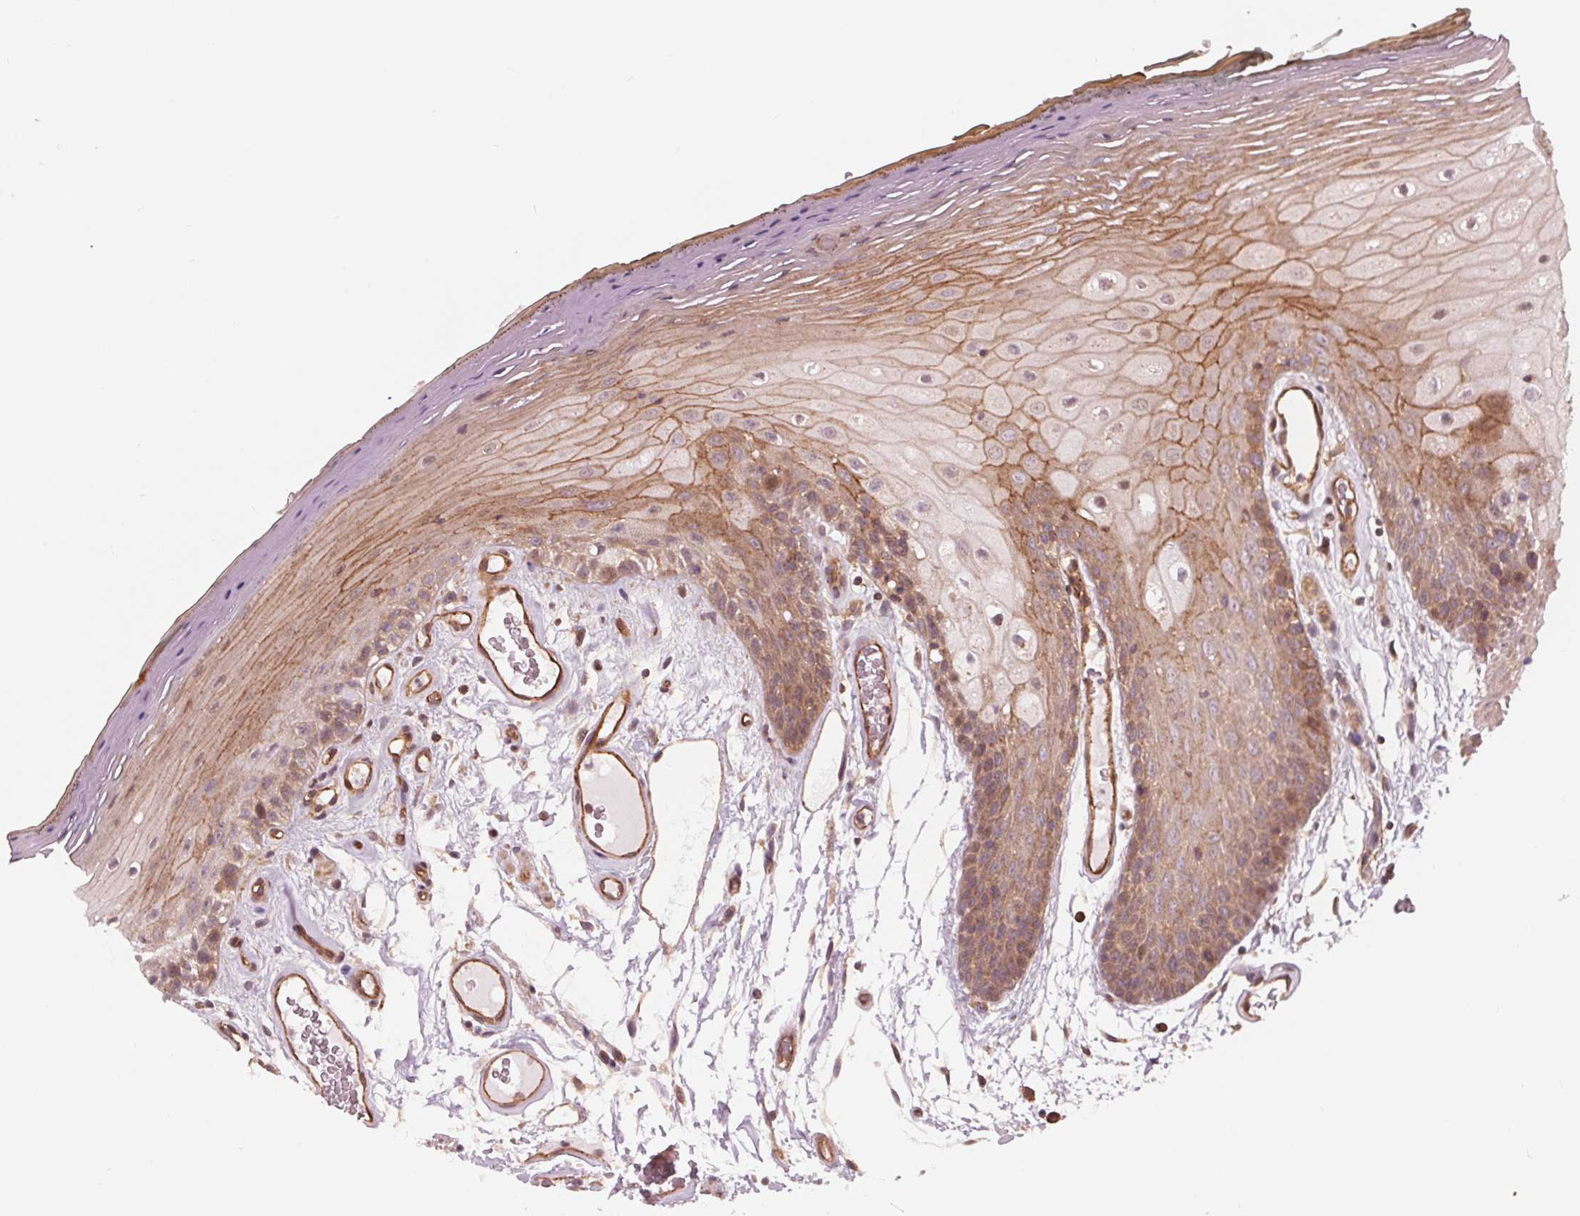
{"staining": {"intensity": "moderate", "quantity": ">75%", "location": "cytoplasmic/membranous"}, "tissue": "oral mucosa", "cell_type": "Squamous epithelial cells", "image_type": "normal", "snomed": [{"axis": "morphology", "description": "Normal tissue, NOS"}, {"axis": "morphology", "description": "Squamous cell carcinoma, NOS"}, {"axis": "topography", "description": "Oral tissue"}, {"axis": "topography", "description": "Head-Neck"}], "caption": "An immunohistochemistry histopathology image of unremarkable tissue is shown. Protein staining in brown labels moderate cytoplasmic/membranous positivity in oral mucosa within squamous epithelial cells.", "gene": "TXNIP", "patient": {"sex": "male", "age": 52}}